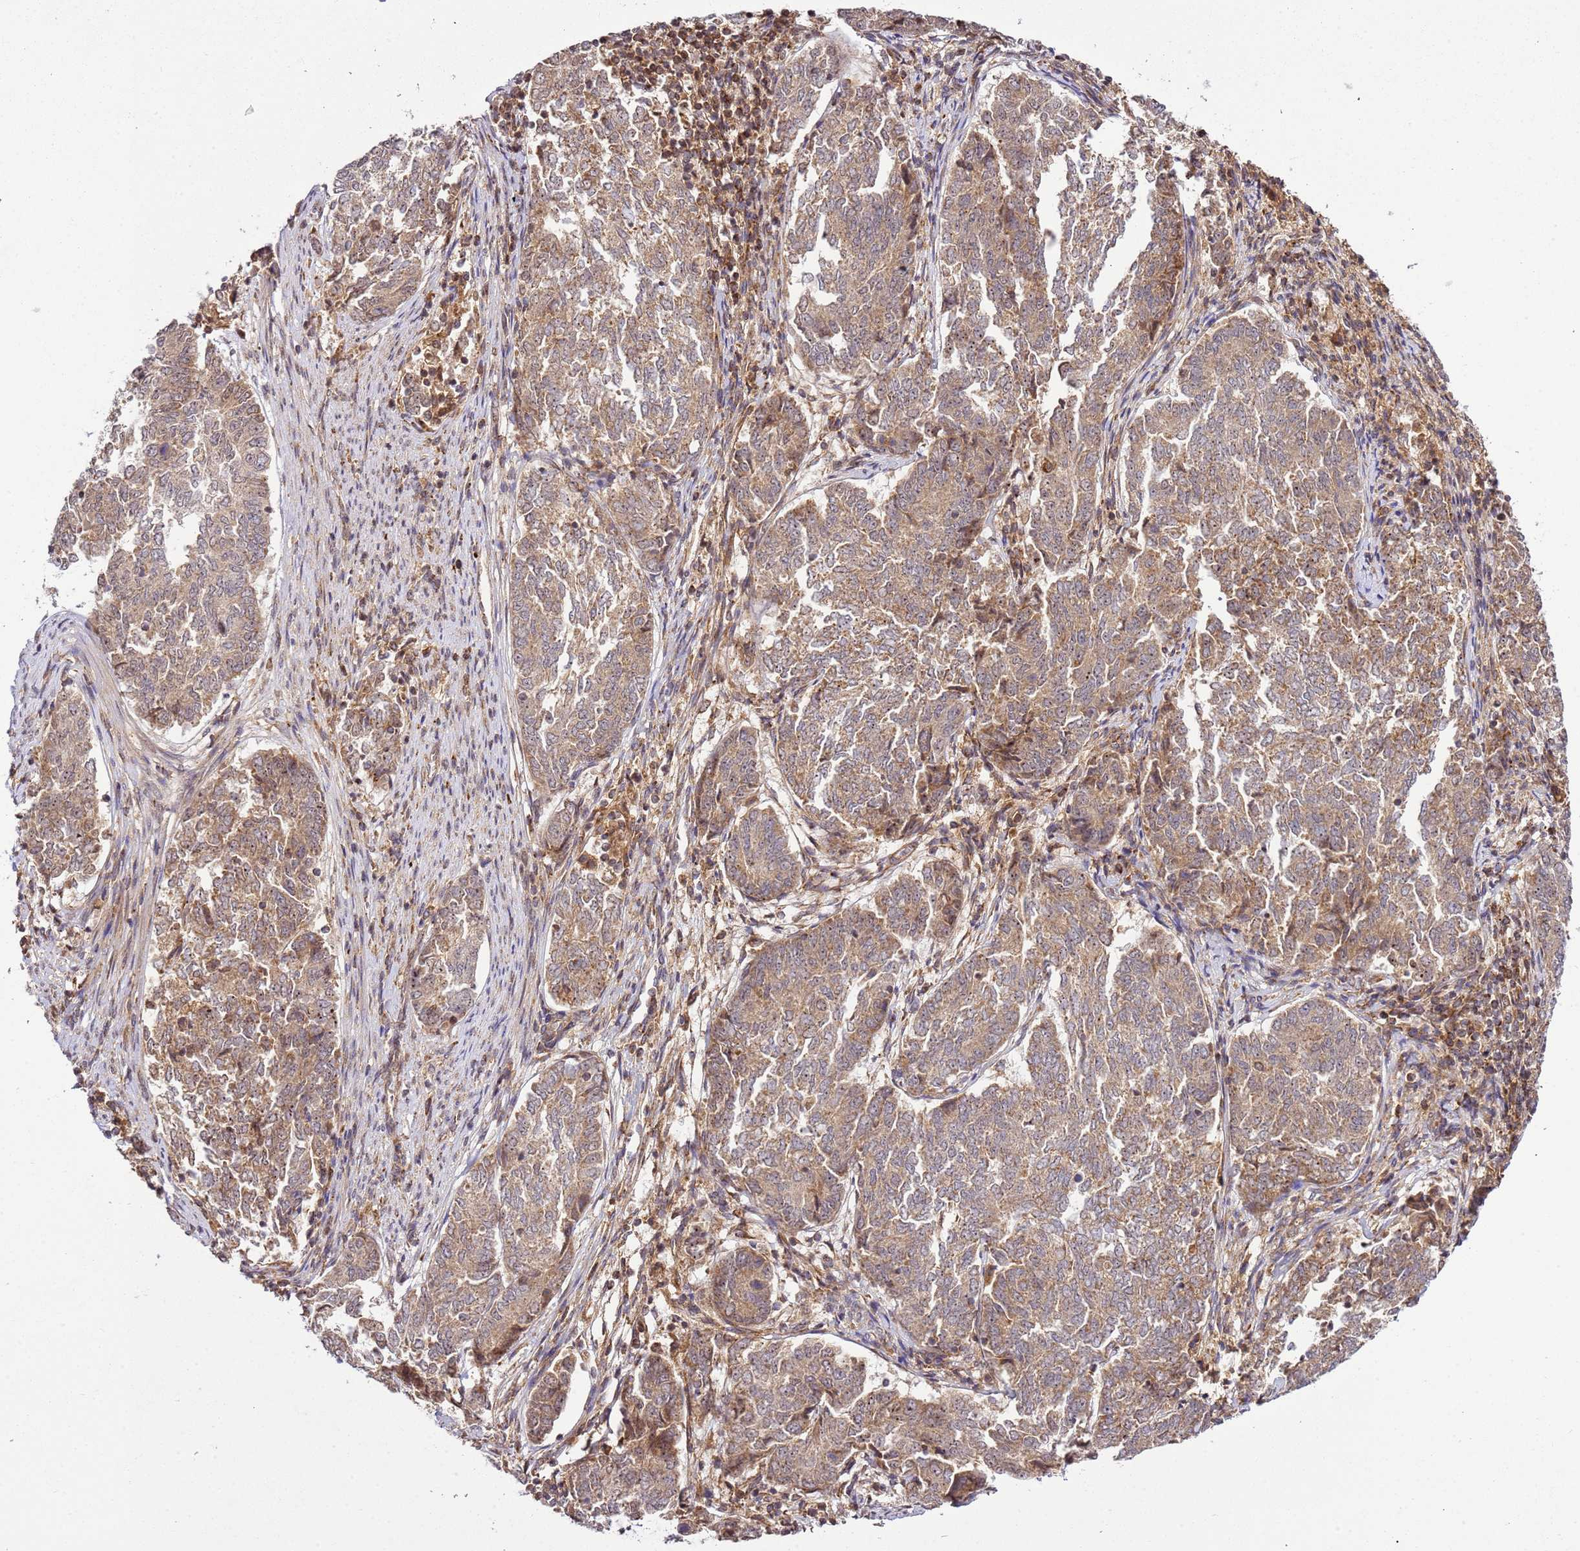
{"staining": {"intensity": "moderate", "quantity": ">75%", "location": "cytoplasmic/membranous"}, "tissue": "endometrial cancer", "cell_type": "Tumor cells", "image_type": "cancer", "snomed": [{"axis": "morphology", "description": "Adenocarcinoma, NOS"}, {"axis": "topography", "description": "Endometrium"}], "caption": "Protein staining displays moderate cytoplasmic/membranous positivity in approximately >75% of tumor cells in endometrial adenocarcinoma.", "gene": "RASA3", "patient": {"sex": "female", "age": 80}}